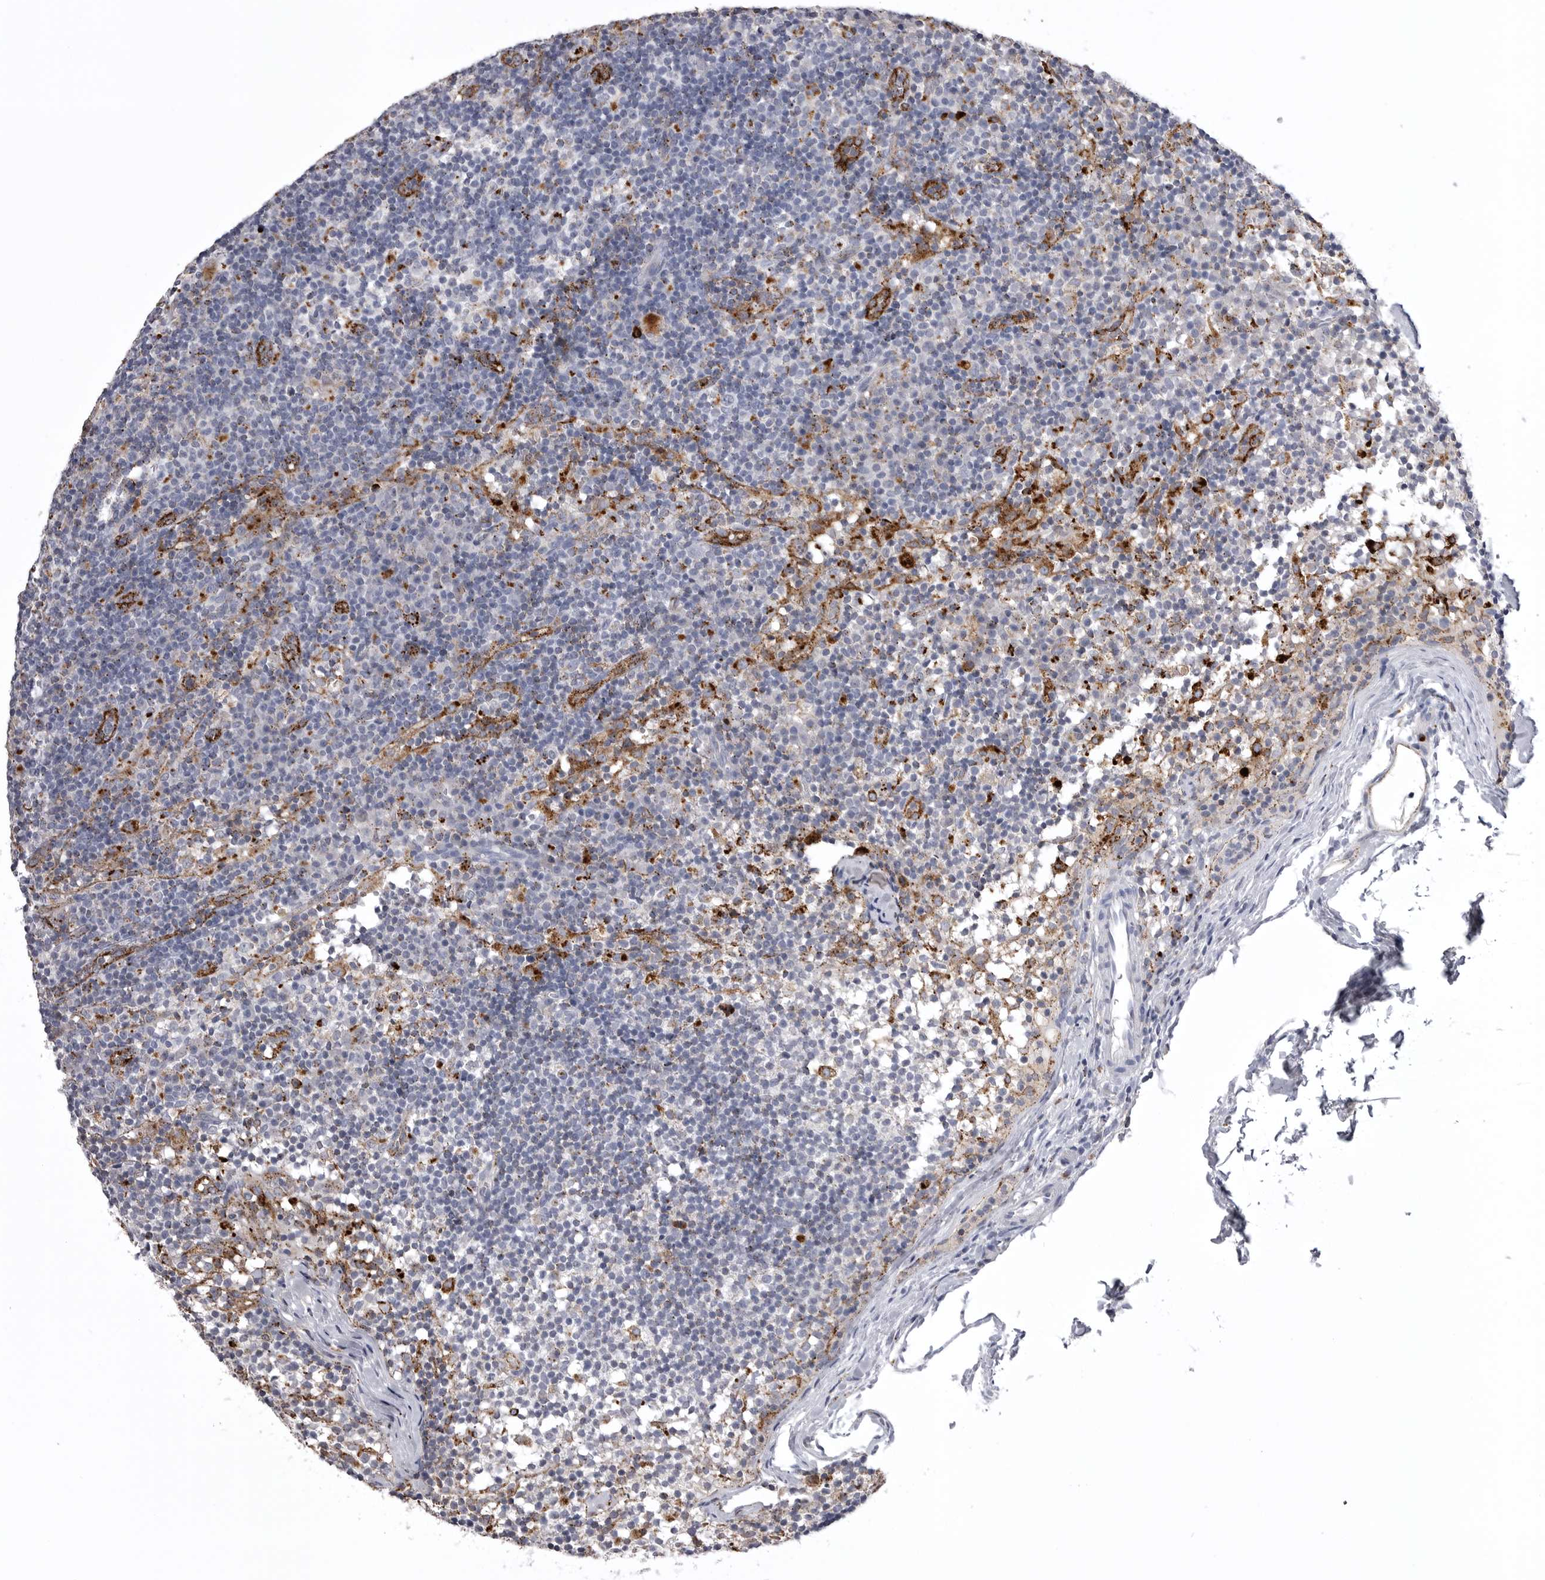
{"staining": {"intensity": "weak", "quantity": "<25%", "location": "cytoplasmic/membranous"}, "tissue": "lymph node", "cell_type": "Germinal center cells", "image_type": "normal", "snomed": [{"axis": "morphology", "description": "Normal tissue, NOS"}, {"axis": "morphology", "description": "Inflammation, NOS"}, {"axis": "topography", "description": "Lymph node"}], "caption": "There is no significant positivity in germinal center cells of lymph node. (DAB (3,3'-diaminobenzidine) immunohistochemistry with hematoxylin counter stain).", "gene": "PSPN", "patient": {"sex": "male", "age": 55}}